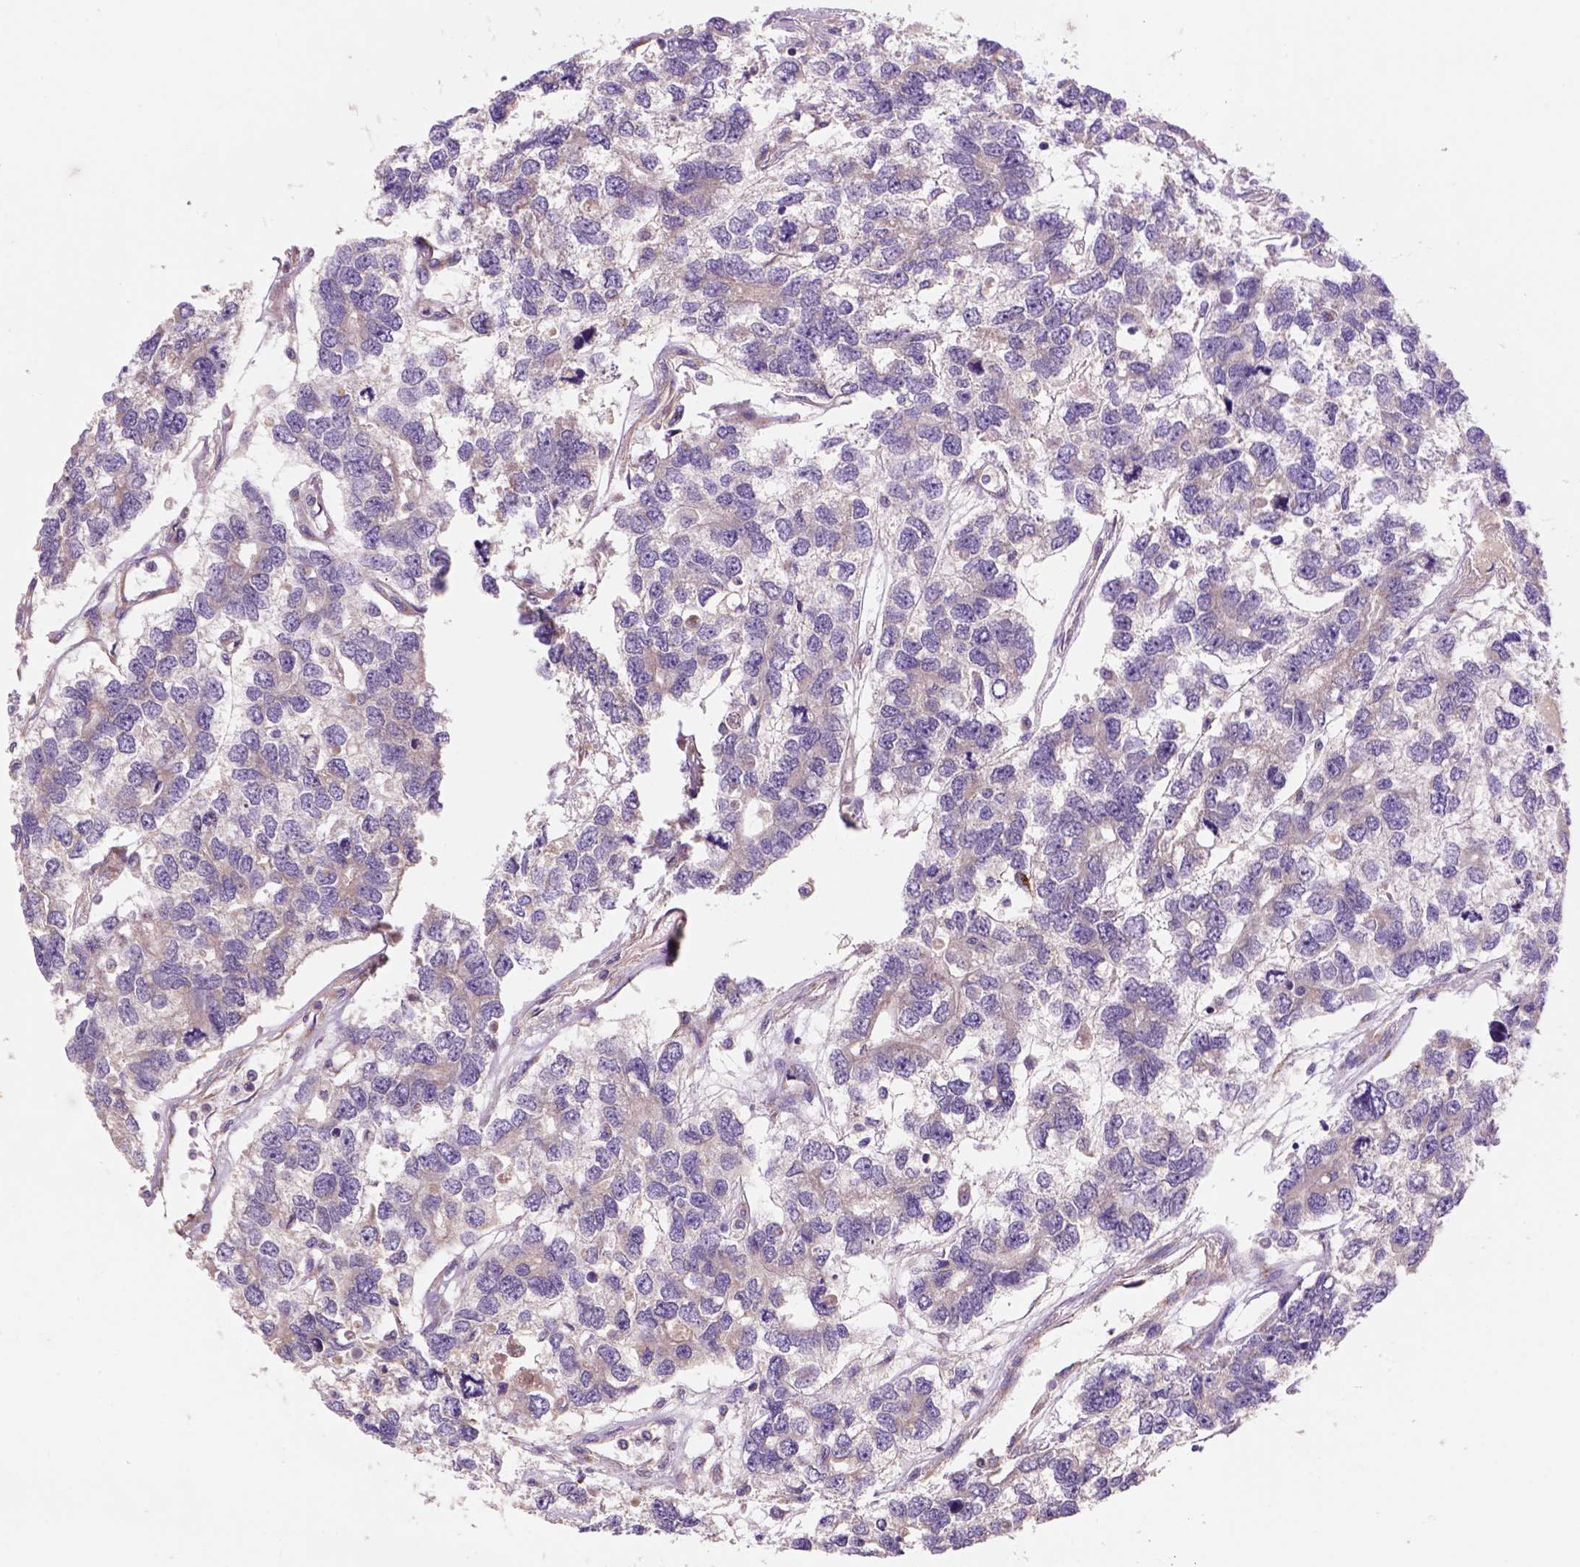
{"staining": {"intensity": "moderate", "quantity": "25%-75%", "location": "cytoplasmic/membranous"}, "tissue": "testis cancer", "cell_type": "Tumor cells", "image_type": "cancer", "snomed": [{"axis": "morphology", "description": "Seminoma, NOS"}, {"axis": "topography", "description": "Testis"}], "caption": "Human testis cancer (seminoma) stained for a protein (brown) shows moderate cytoplasmic/membranous positive staining in approximately 25%-75% of tumor cells.", "gene": "WARS2", "patient": {"sex": "male", "age": 52}}